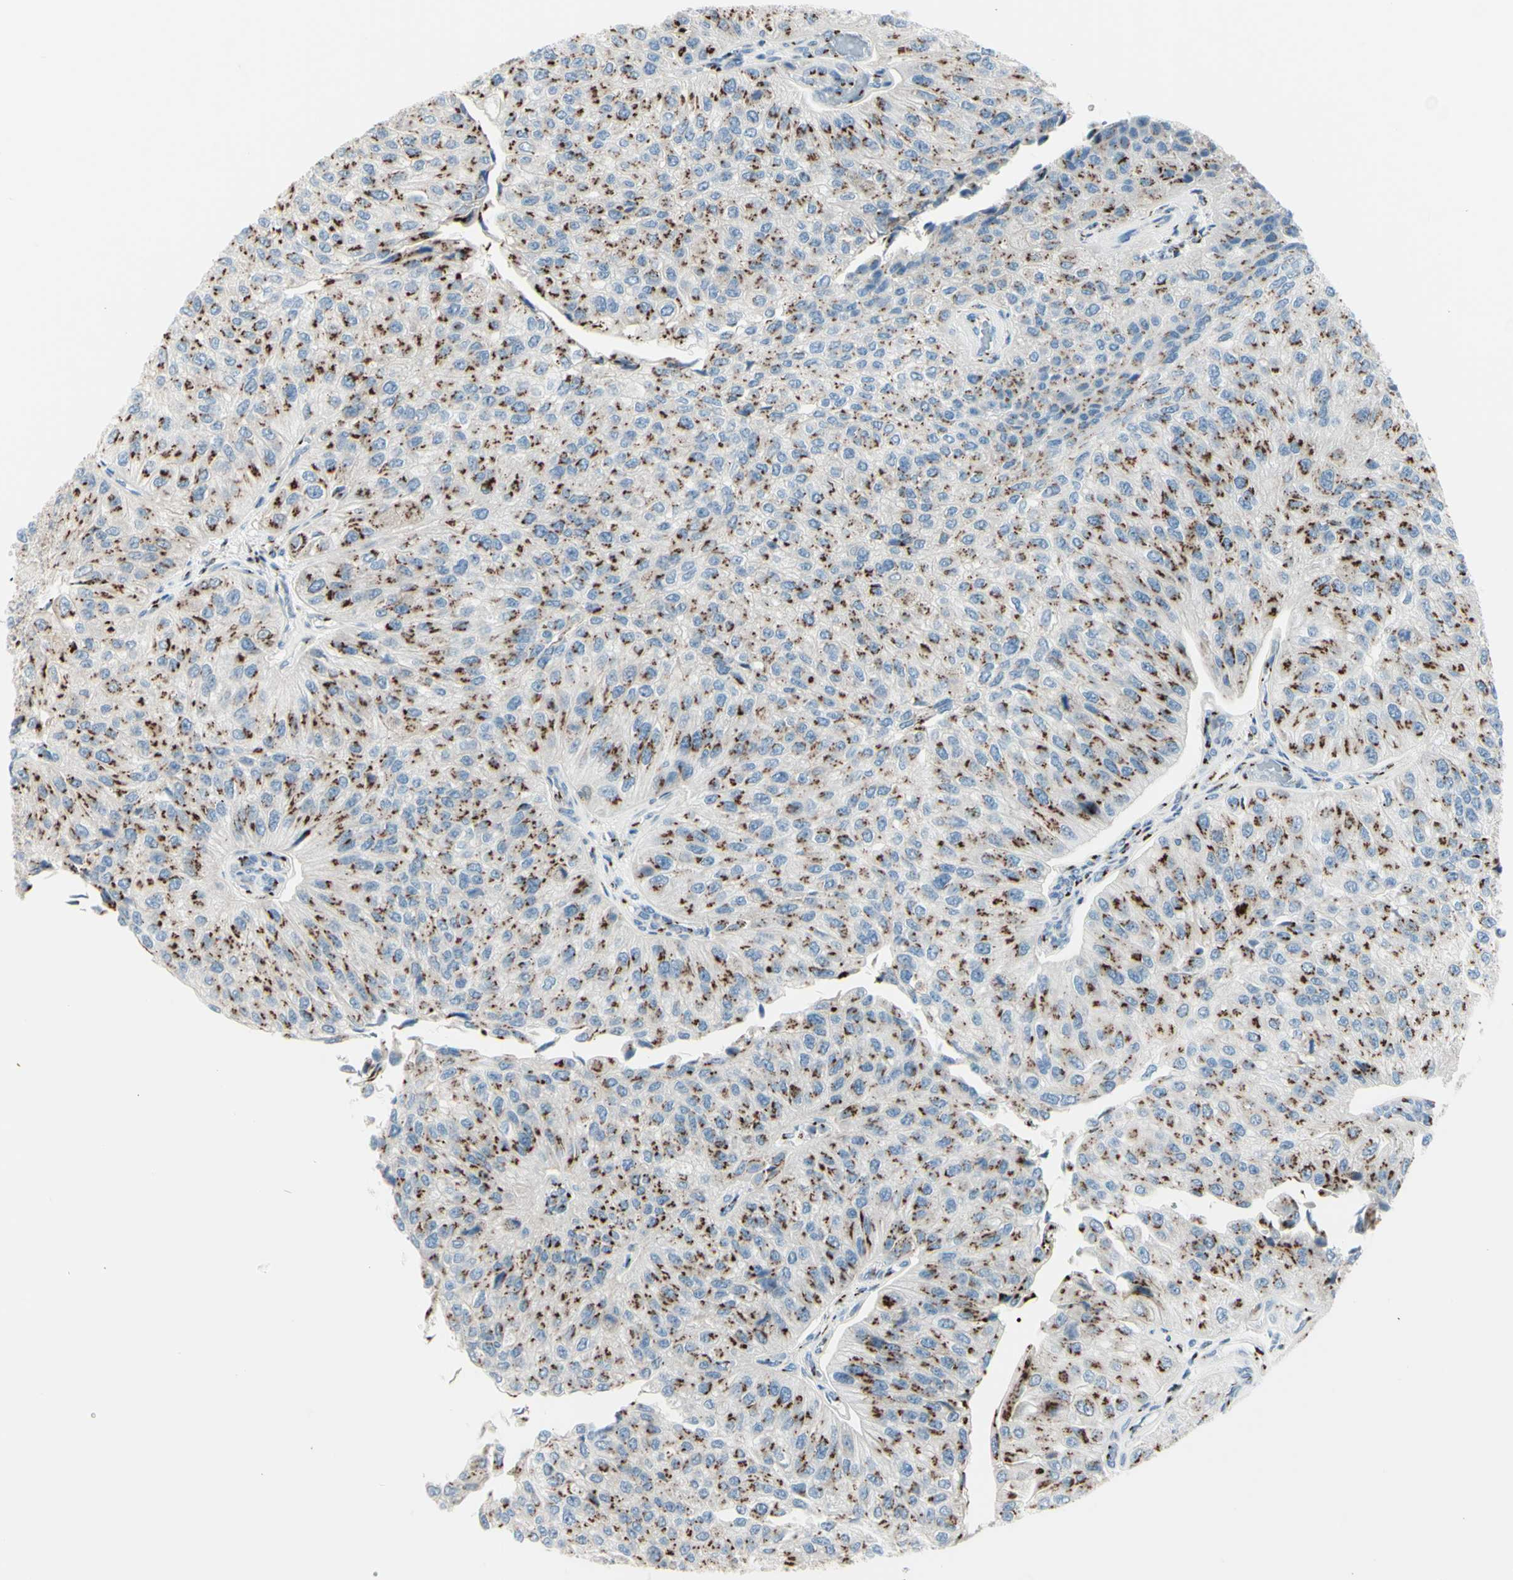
{"staining": {"intensity": "strong", "quantity": ">75%", "location": "cytoplasmic/membranous"}, "tissue": "urothelial cancer", "cell_type": "Tumor cells", "image_type": "cancer", "snomed": [{"axis": "morphology", "description": "Urothelial carcinoma, High grade"}, {"axis": "topography", "description": "Kidney"}, {"axis": "topography", "description": "Urinary bladder"}], "caption": "A micrograph showing strong cytoplasmic/membranous expression in approximately >75% of tumor cells in urothelial cancer, as visualized by brown immunohistochemical staining.", "gene": "B4GALT1", "patient": {"sex": "male", "age": 77}}